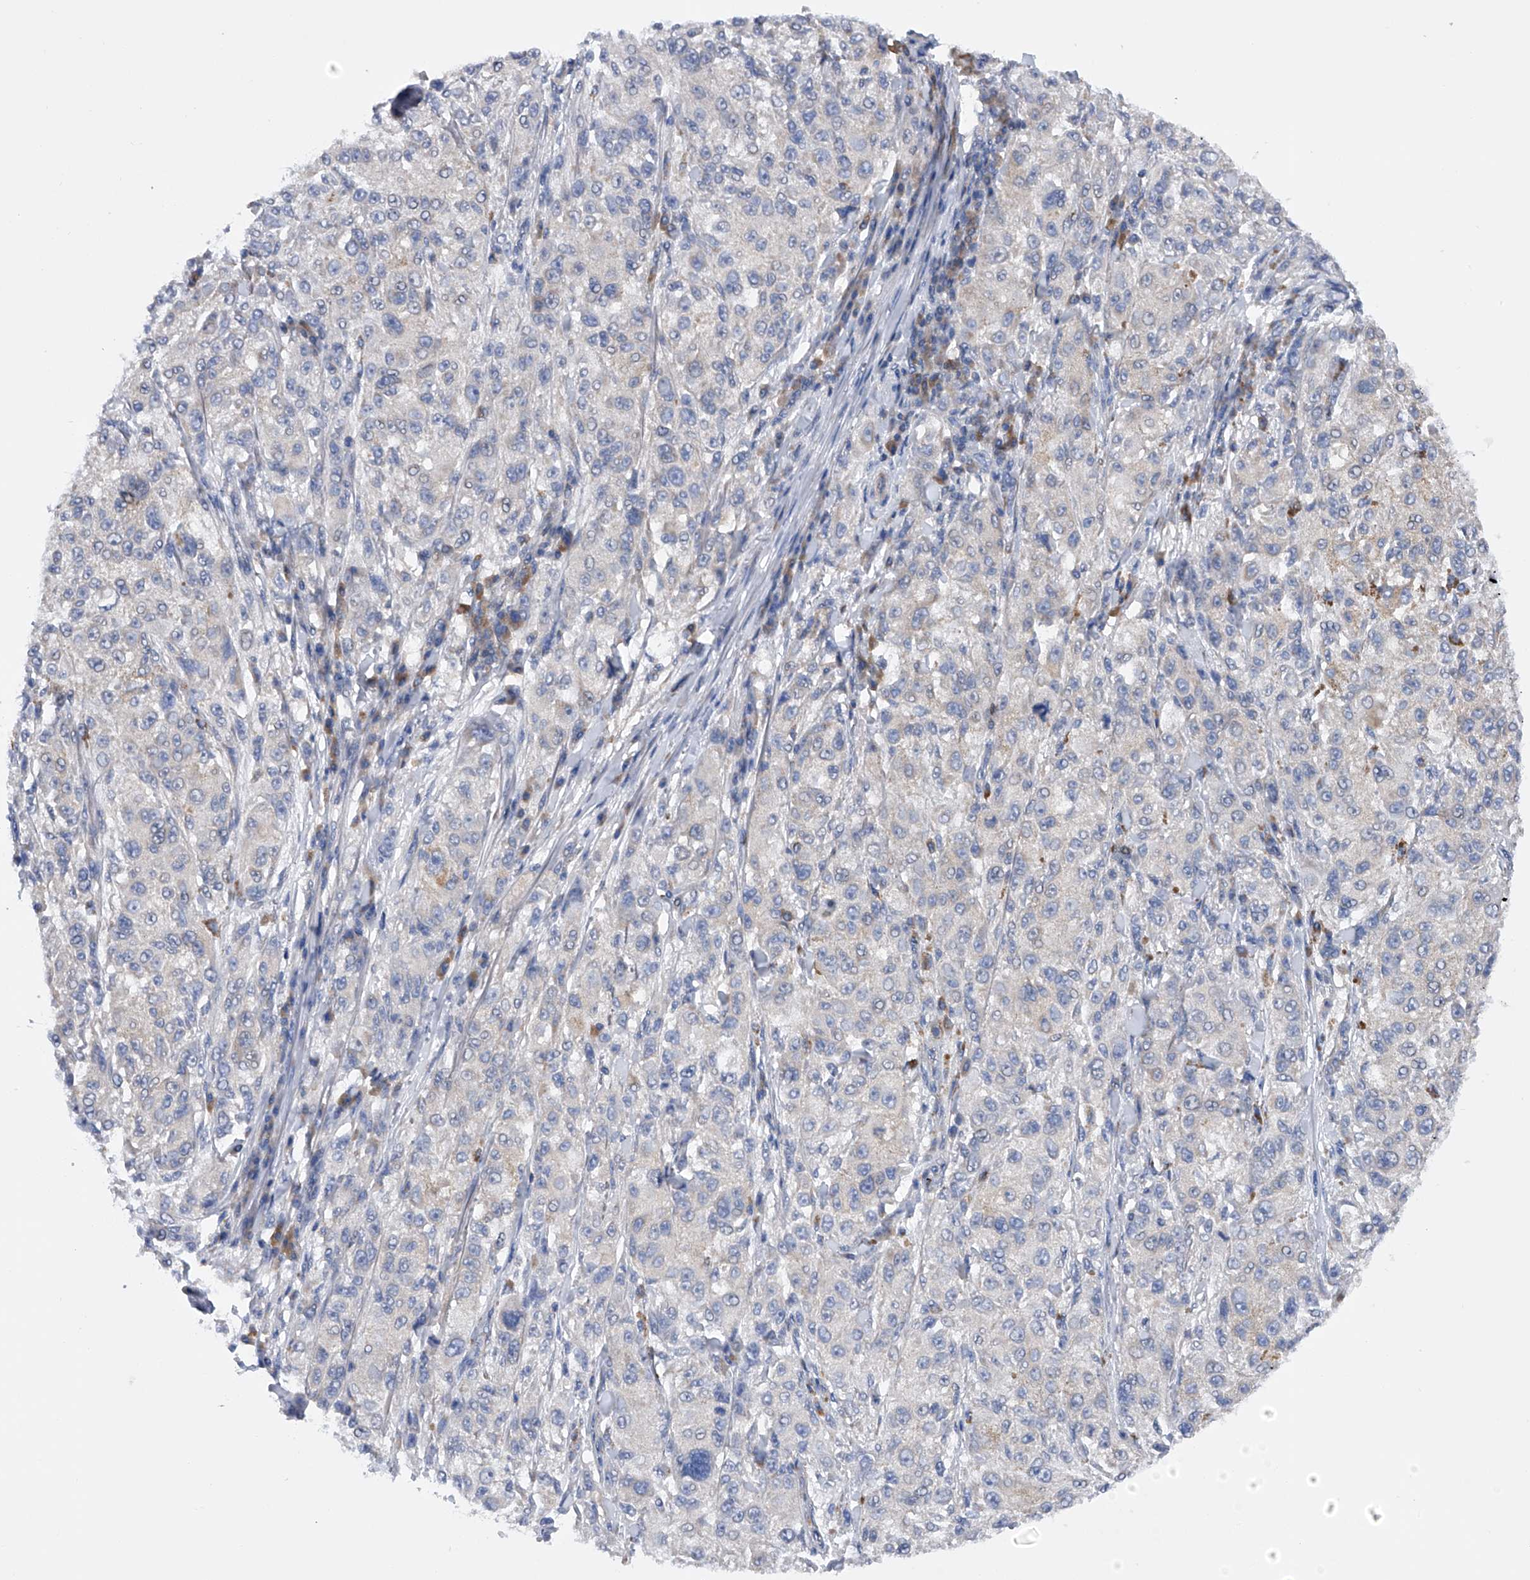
{"staining": {"intensity": "negative", "quantity": "none", "location": "none"}, "tissue": "melanoma", "cell_type": "Tumor cells", "image_type": "cancer", "snomed": [{"axis": "morphology", "description": "Necrosis, NOS"}, {"axis": "morphology", "description": "Malignant melanoma, NOS"}, {"axis": "topography", "description": "Skin"}], "caption": "DAB immunohistochemical staining of melanoma shows no significant positivity in tumor cells.", "gene": "MLYCD", "patient": {"sex": "female", "age": 87}}